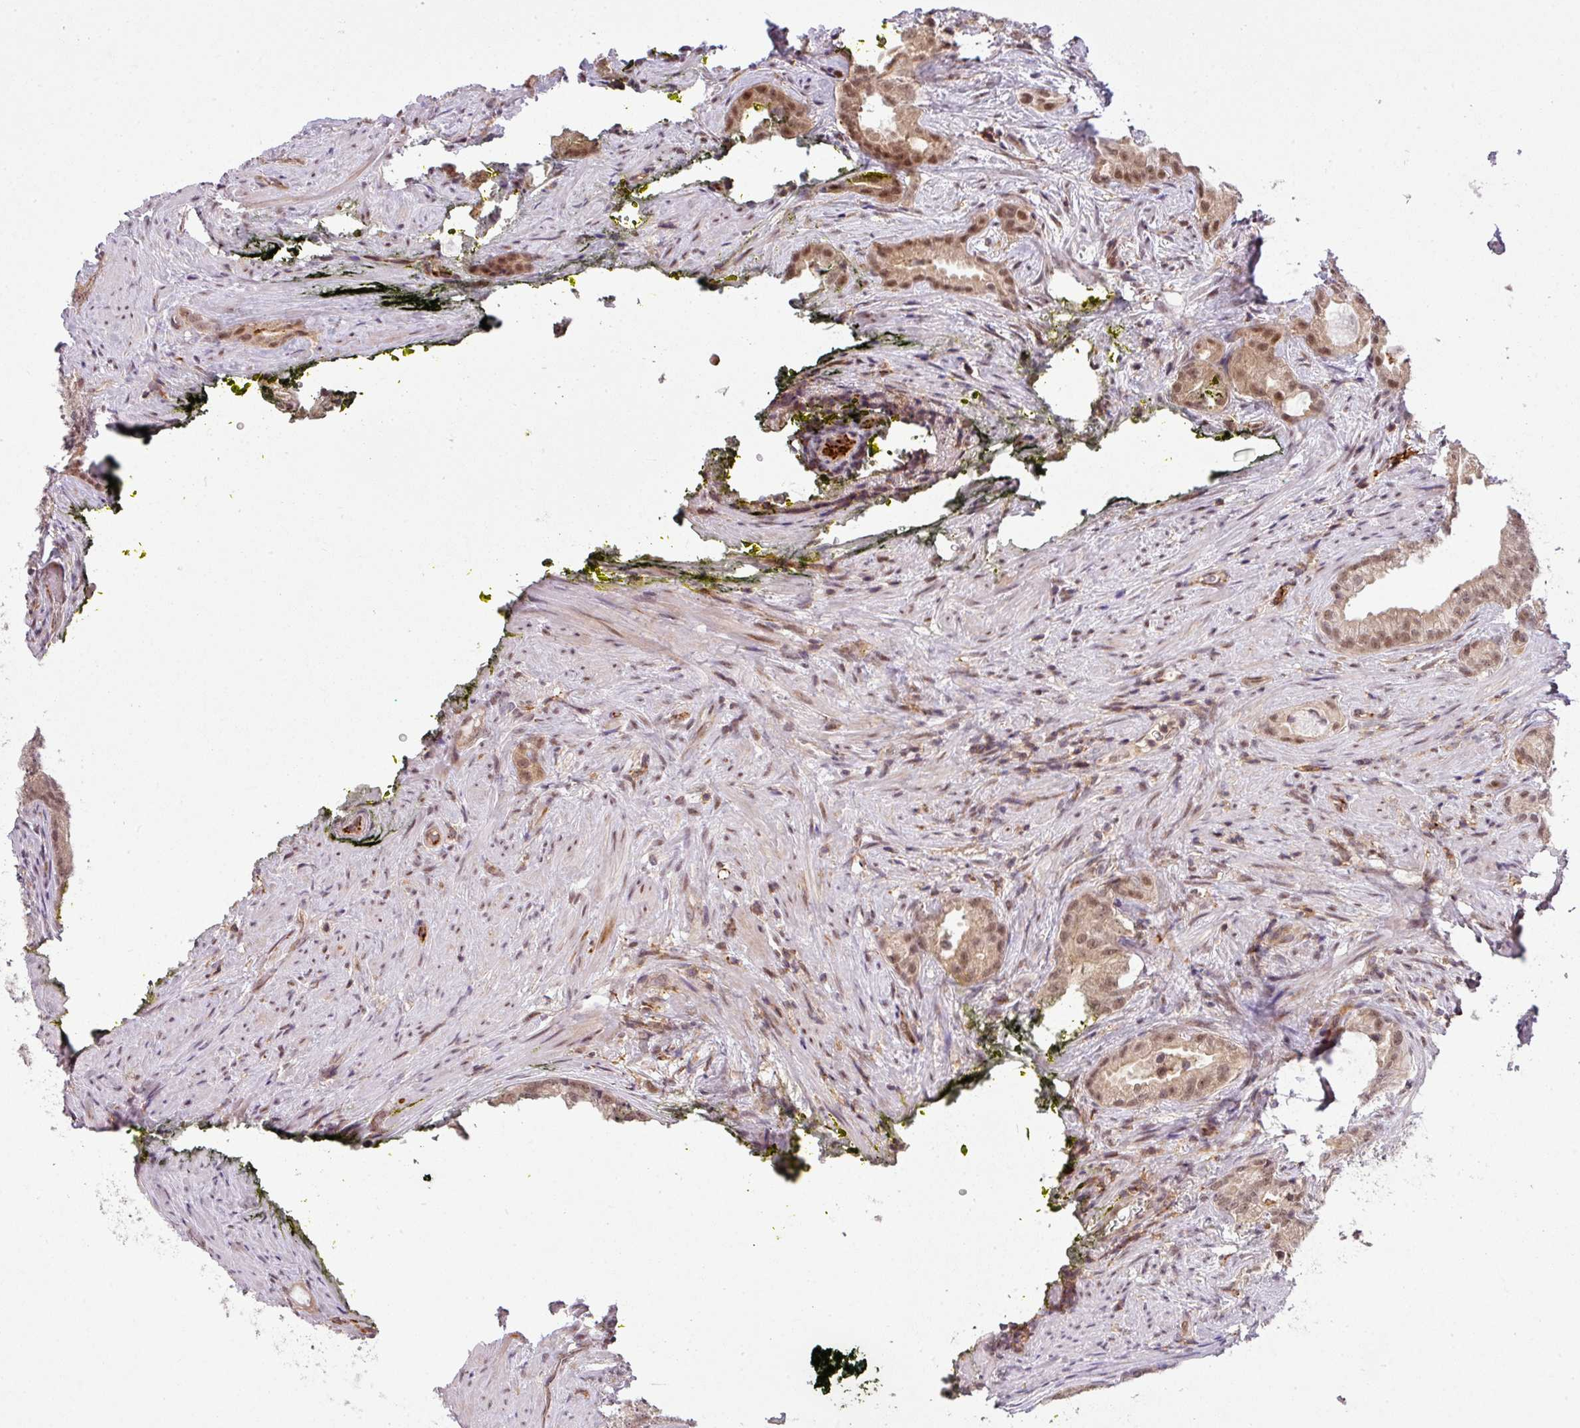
{"staining": {"intensity": "weak", "quantity": ">75%", "location": "nuclear"}, "tissue": "prostate cancer", "cell_type": "Tumor cells", "image_type": "cancer", "snomed": [{"axis": "morphology", "description": "Adenocarcinoma, Low grade"}, {"axis": "topography", "description": "Prostate"}], "caption": "Protein staining demonstrates weak nuclear expression in about >75% of tumor cells in adenocarcinoma (low-grade) (prostate).", "gene": "ZC2HC1C", "patient": {"sex": "male", "age": 71}}